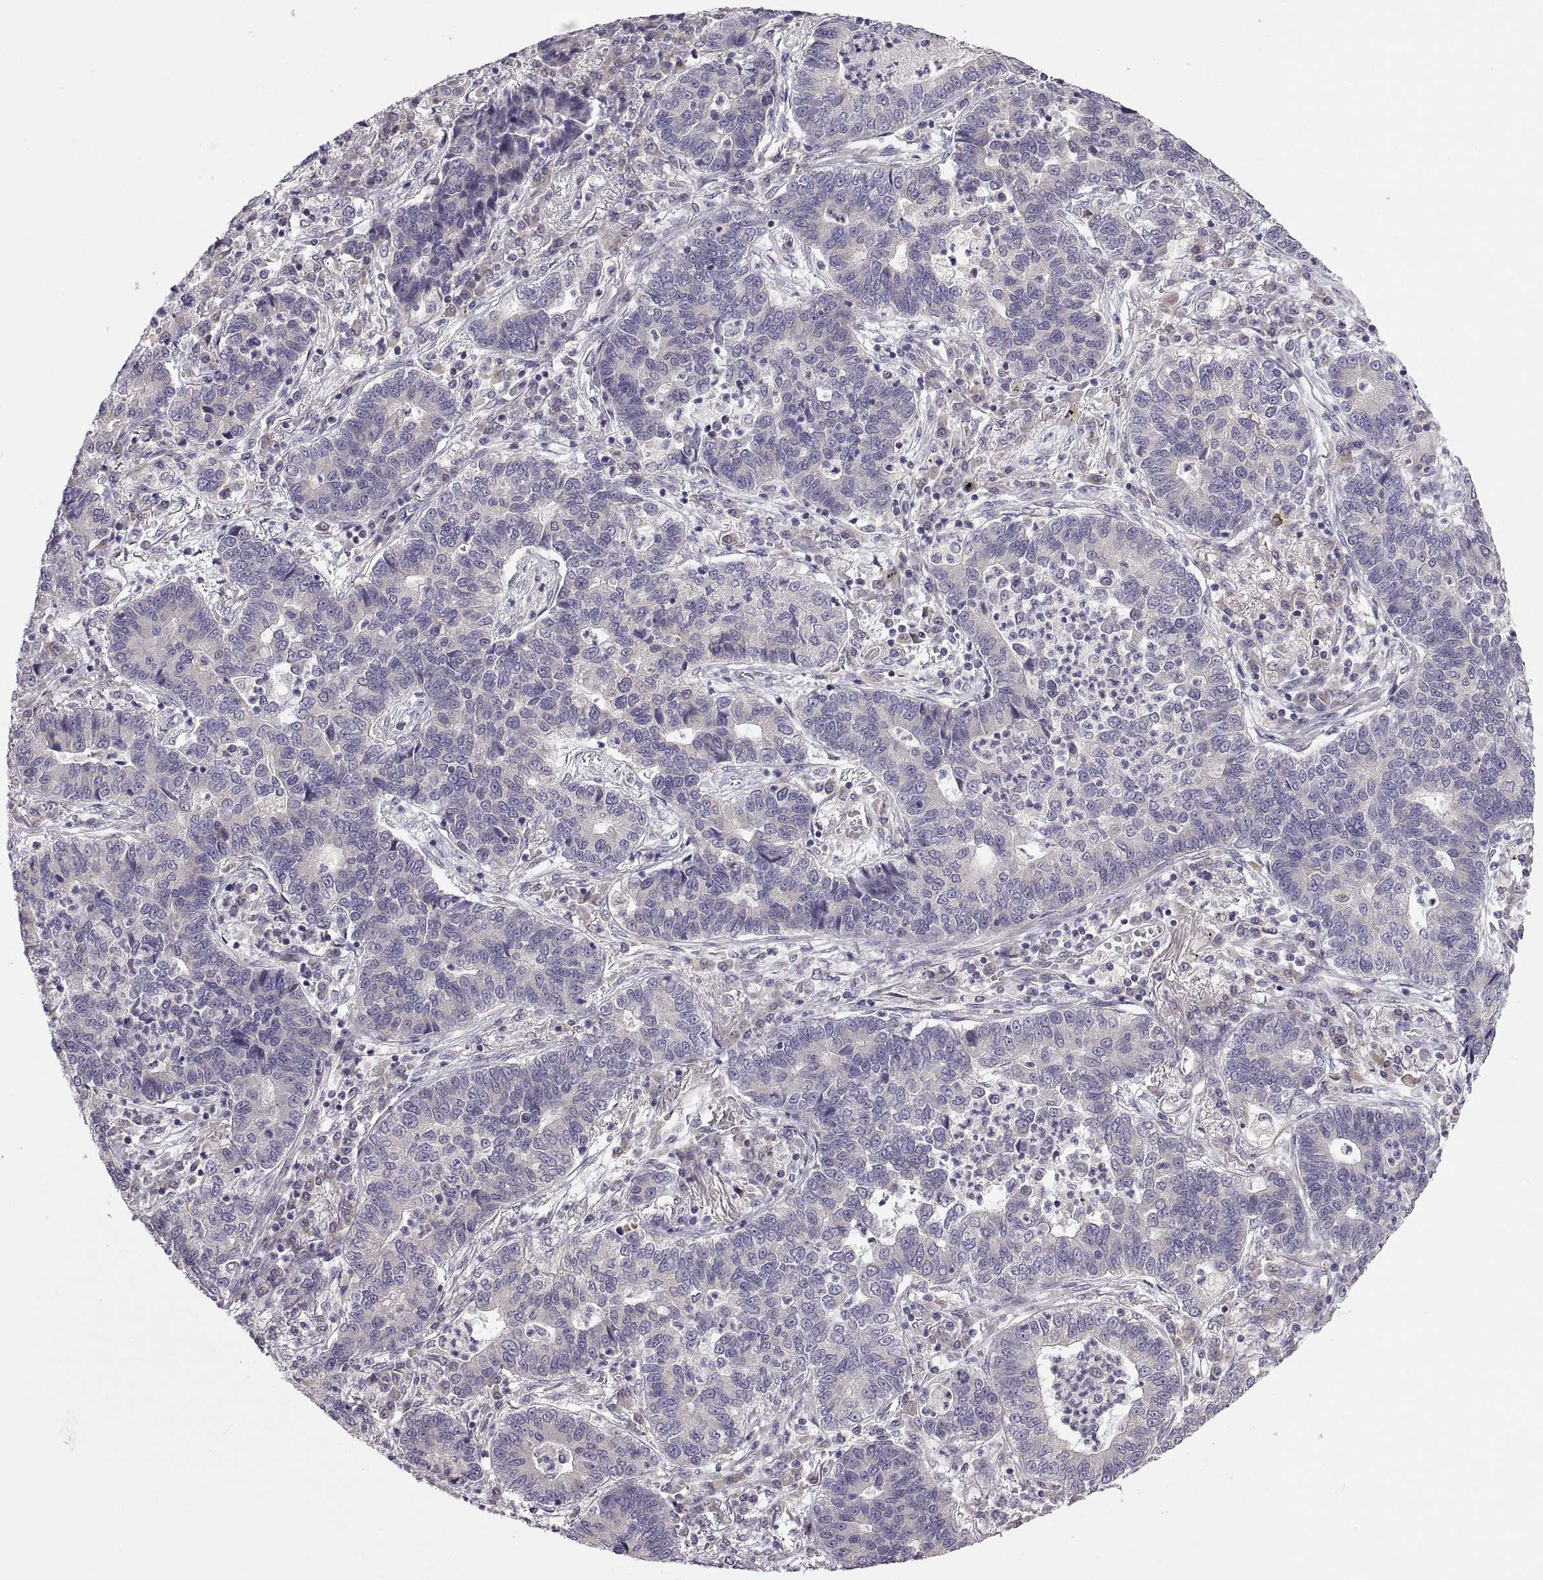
{"staining": {"intensity": "negative", "quantity": "none", "location": "none"}, "tissue": "lung cancer", "cell_type": "Tumor cells", "image_type": "cancer", "snomed": [{"axis": "morphology", "description": "Adenocarcinoma, NOS"}, {"axis": "topography", "description": "Lung"}], "caption": "IHC photomicrograph of neoplastic tissue: human lung adenocarcinoma stained with DAB exhibits no significant protein expression in tumor cells.", "gene": "ACSBG2", "patient": {"sex": "female", "age": 57}}